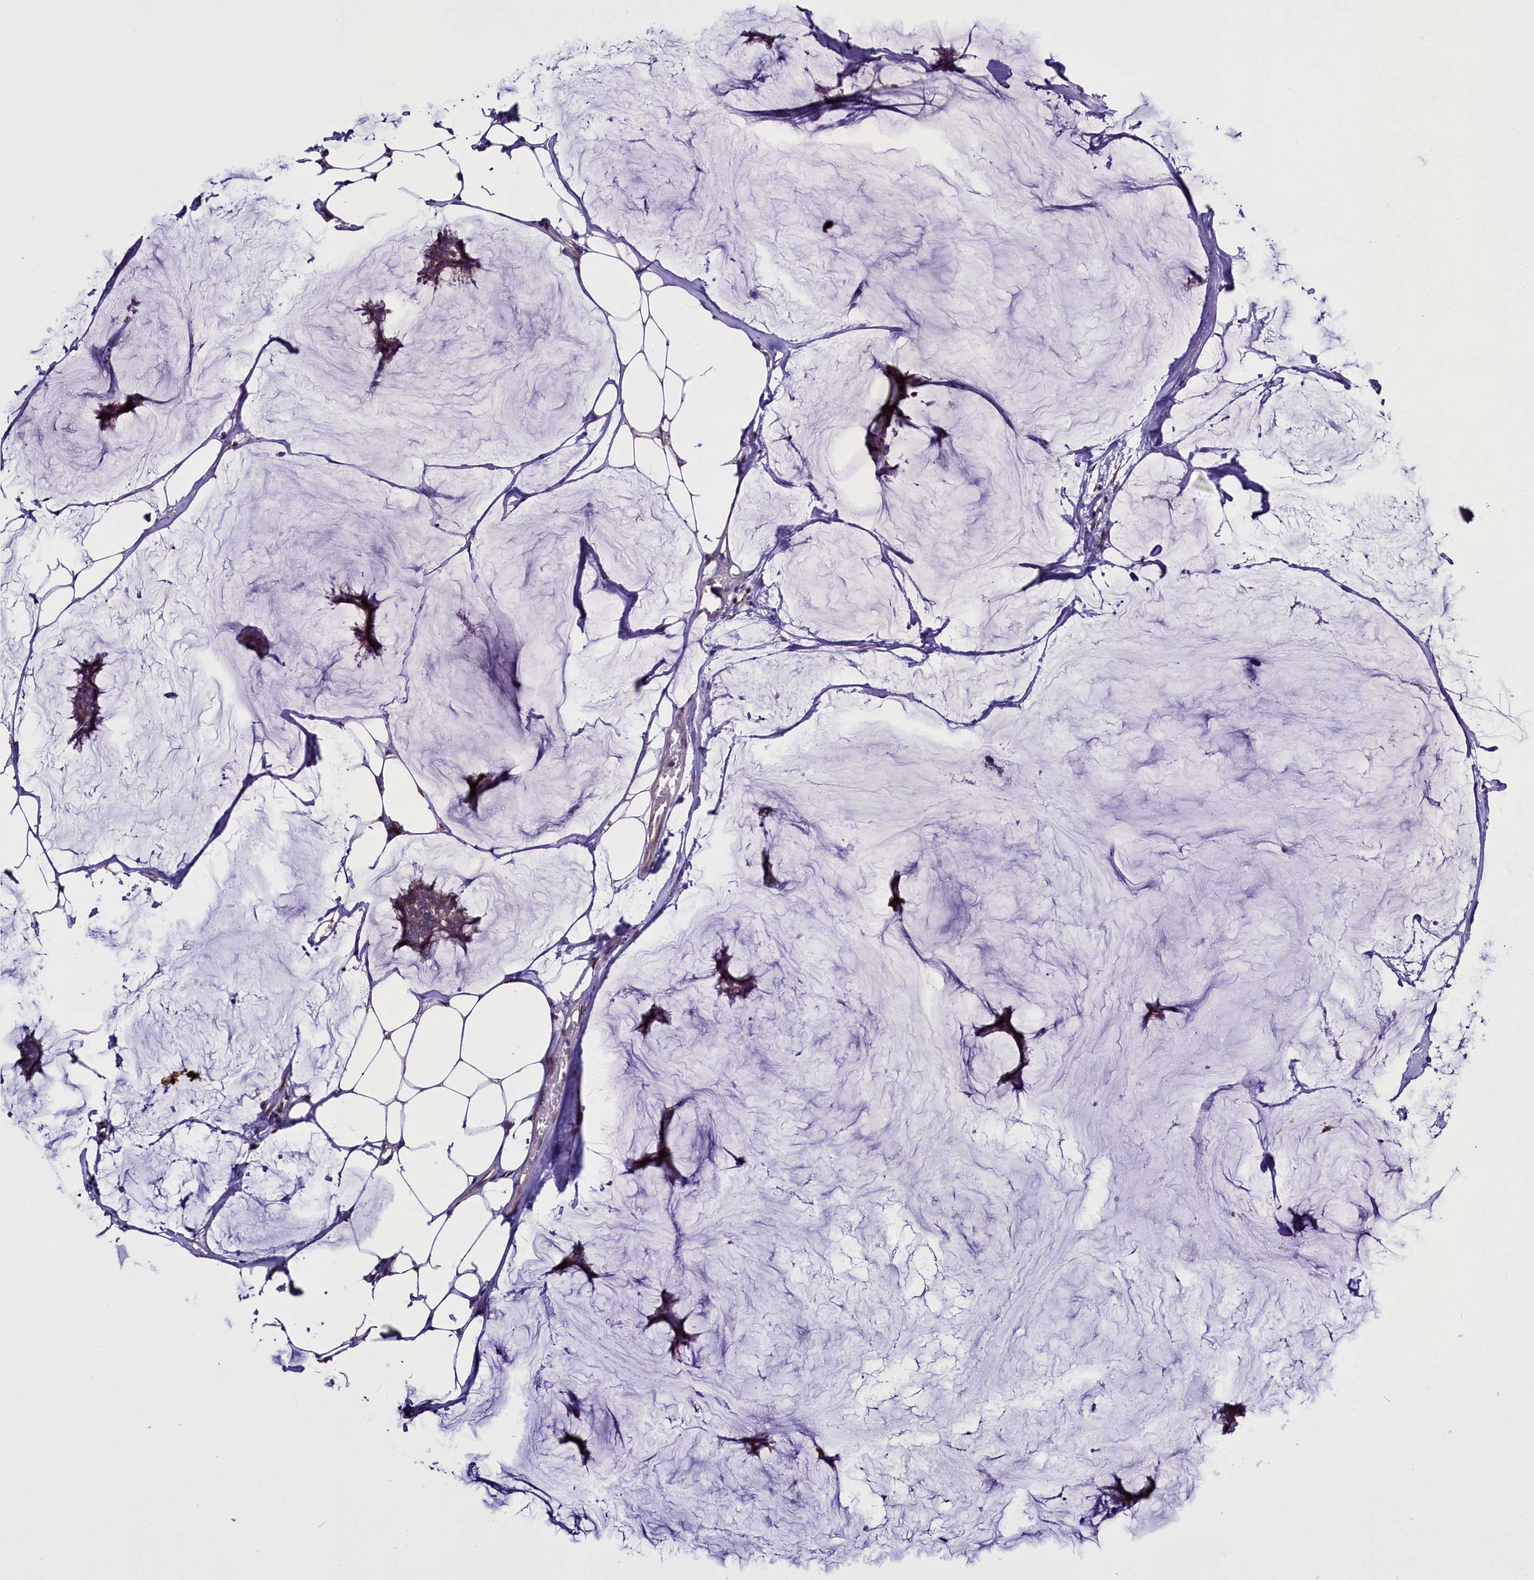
{"staining": {"intensity": "weak", "quantity": "25%-75%", "location": "cytoplasmic/membranous"}, "tissue": "breast cancer", "cell_type": "Tumor cells", "image_type": "cancer", "snomed": [{"axis": "morphology", "description": "Duct carcinoma"}, {"axis": "topography", "description": "Breast"}], "caption": "Breast invasive ductal carcinoma stained for a protein displays weak cytoplasmic/membranous positivity in tumor cells.", "gene": "UACA", "patient": {"sex": "female", "age": 93}}